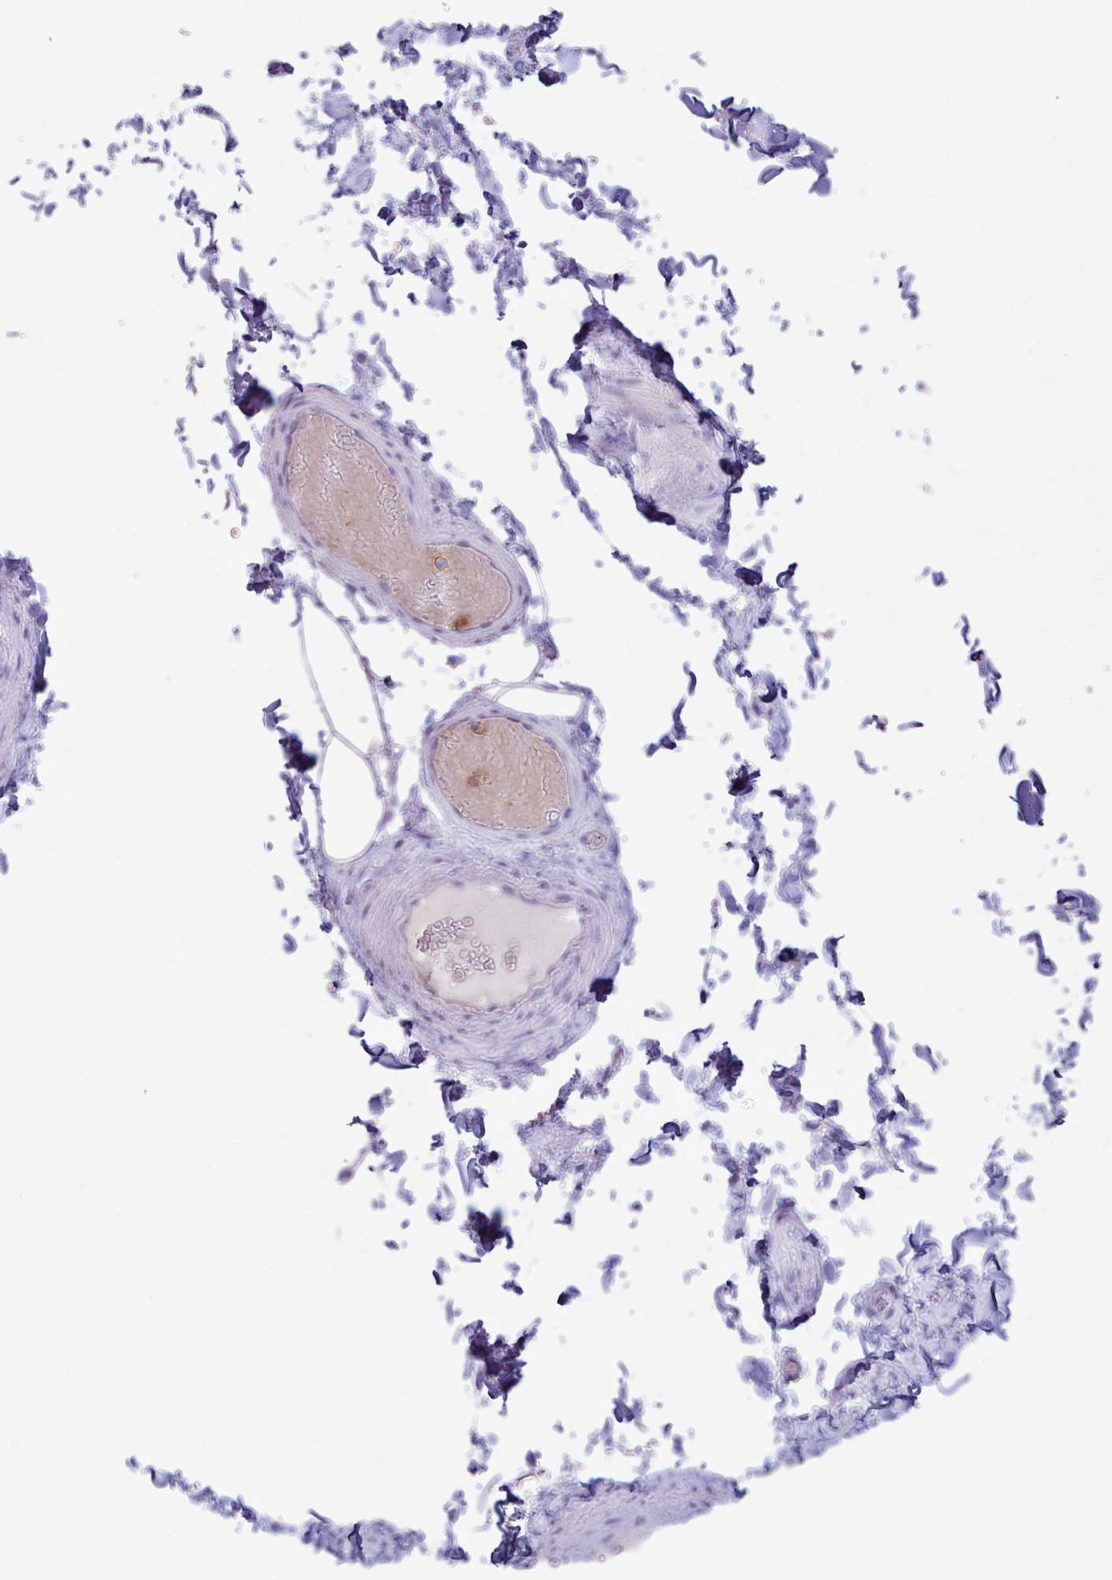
{"staining": {"intensity": "negative", "quantity": "none", "location": "none"}, "tissue": "adipose tissue", "cell_type": "Adipocytes", "image_type": "normal", "snomed": [{"axis": "morphology", "description": "Normal tissue, NOS"}, {"axis": "topography", "description": "Soft tissue"}, {"axis": "topography", "description": "Vascular tissue"}, {"axis": "topography", "description": "Peripheral nerve tissue"}], "caption": "Immunohistochemical staining of normal human adipose tissue displays no significant positivity in adipocytes. Brightfield microscopy of IHC stained with DAB (3,3'-diaminobenzidine) (brown) and hematoxylin (blue), captured at high magnification.", "gene": "NKX1", "patient": {"sex": "male", "age": 32}}